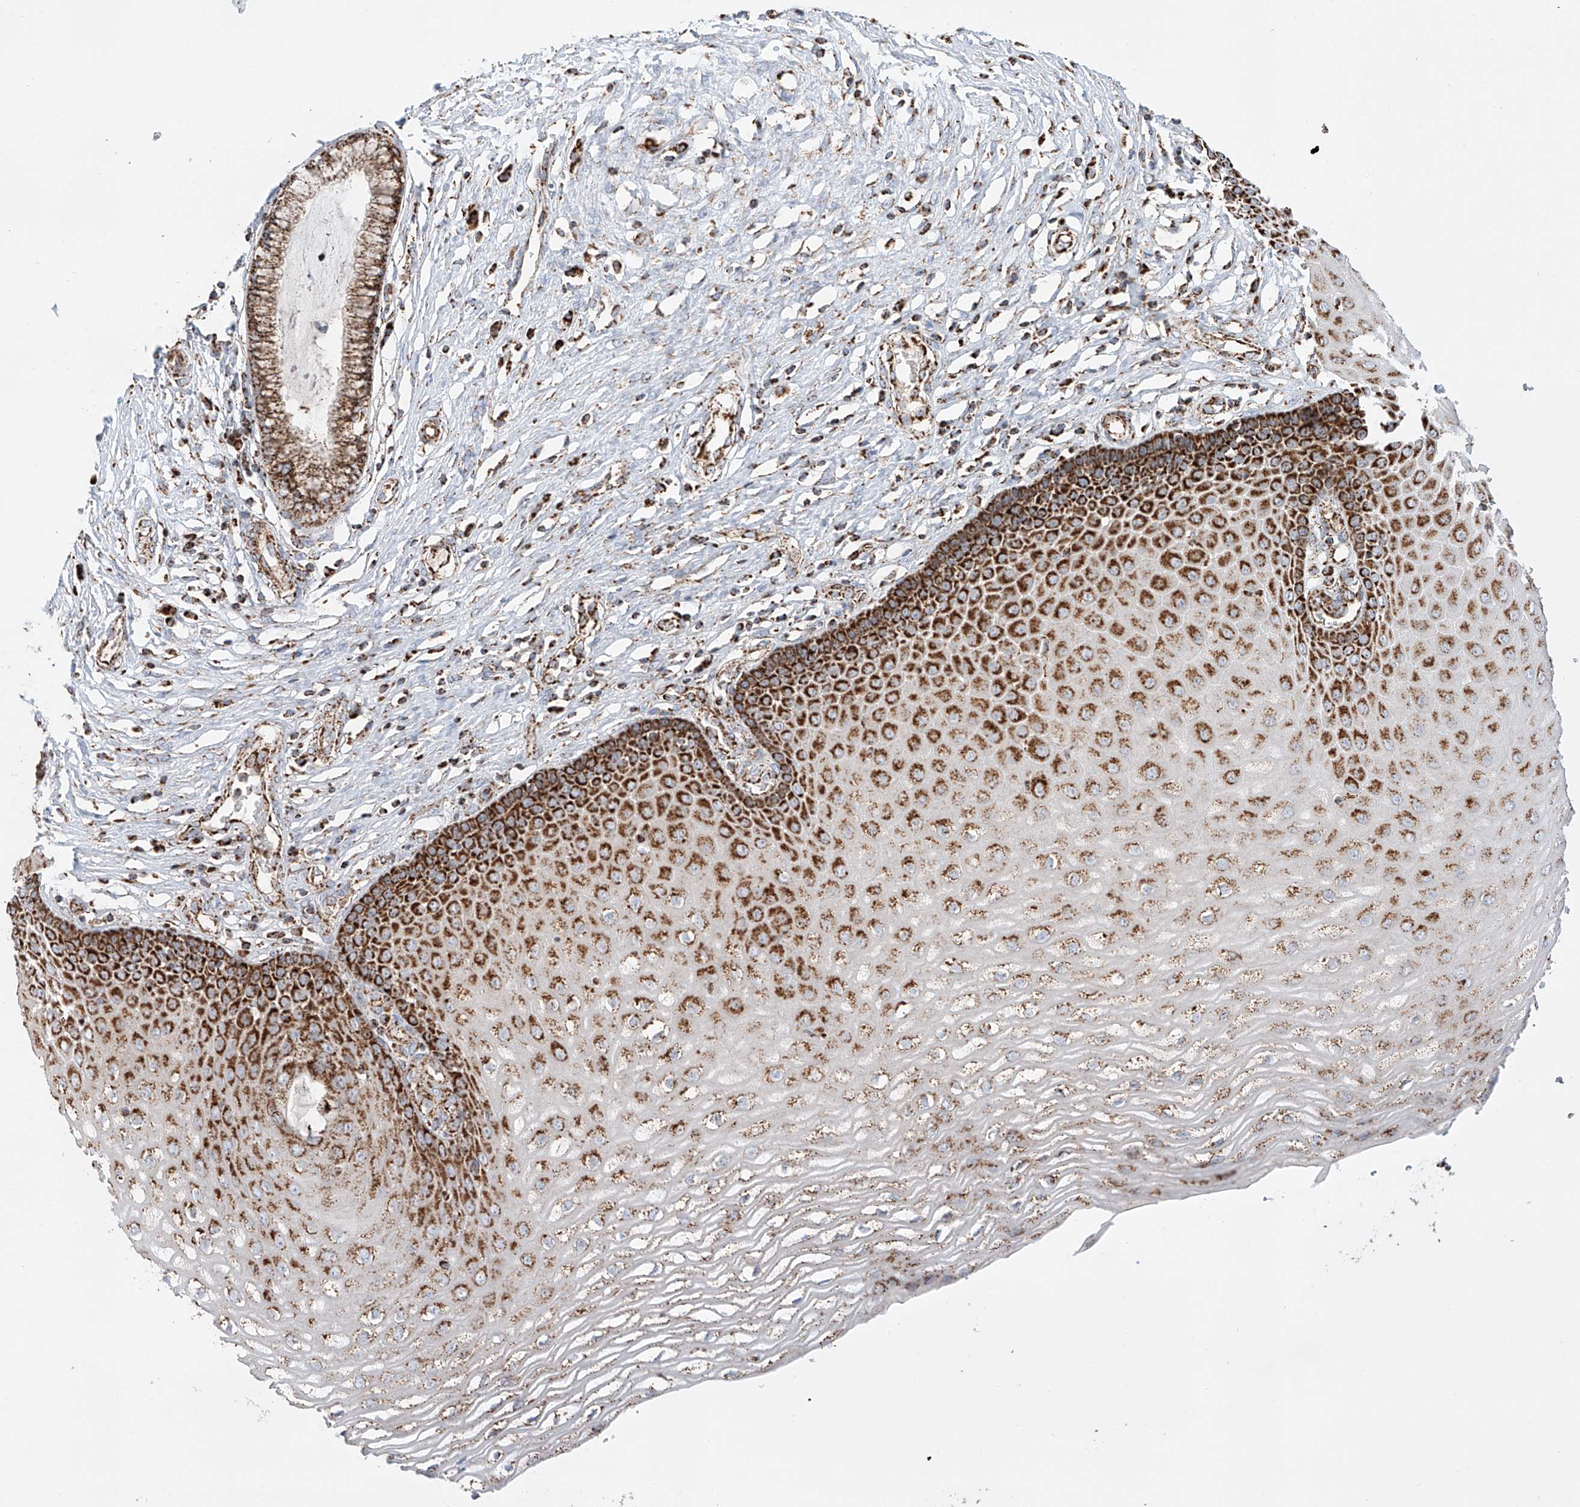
{"staining": {"intensity": "moderate", "quantity": ">75%", "location": "cytoplasmic/membranous"}, "tissue": "cervix", "cell_type": "Glandular cells", "image_type": "normal", "snomed": [{"axis": "morphology", "description": "Normal tissue, NOS"}, {"axis": "topography", "description": "Cervix"}], "caption": "The micrograph exhibits a brown stain indicating the presence of a protein in the cytoplasmic/membranous of glandular cells in cervix. (Brightfield microscopy of DAB IHC at high magnification).", "gene": "TTC27", "patient": {"sex": "female", "age": 55}}